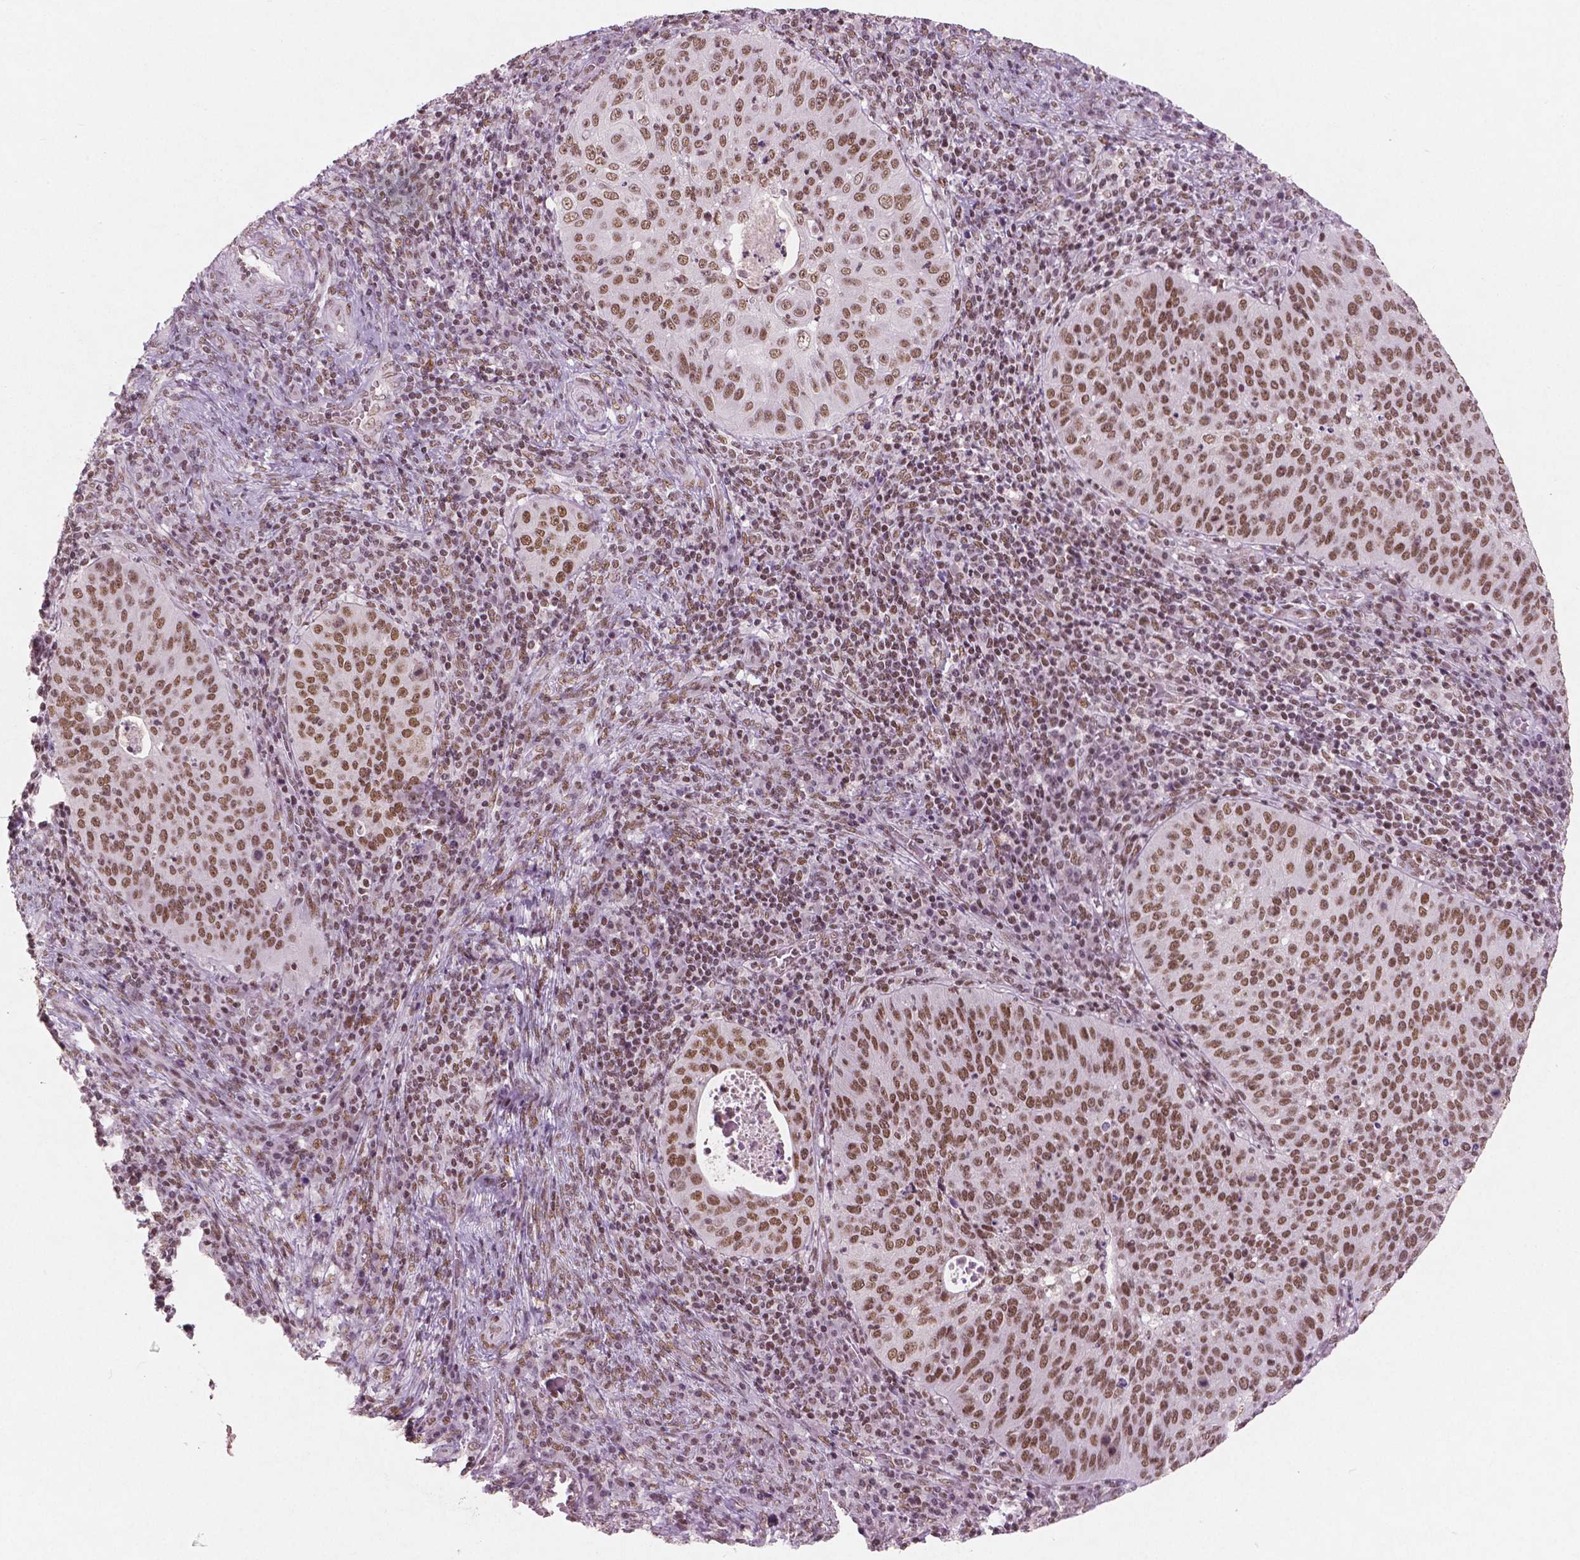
{"staining": {"intensity": "moderate", "quantity": ">75%", "location": "nuclear"}, "tissue": "cervical cancer", "cell_type": "Tumor cells", "image_type": "cancer", "snomed": [{"axis": "morphology", "description": "Squamous cell carcinoma, NOS"}, {"axis": "topography", "description": "Cervix"}], "caption": "A photomicrograph of cervical cancer stained for a protein reveals moderate nuclear brown staining in tumor cells. The staining is performed using DAB brown chromogen to label protein expression. The nuclei are counter-stained blue using hematoxylin.", "gene": "BRD4", "patient": {"sex": "female", "age": 39}}